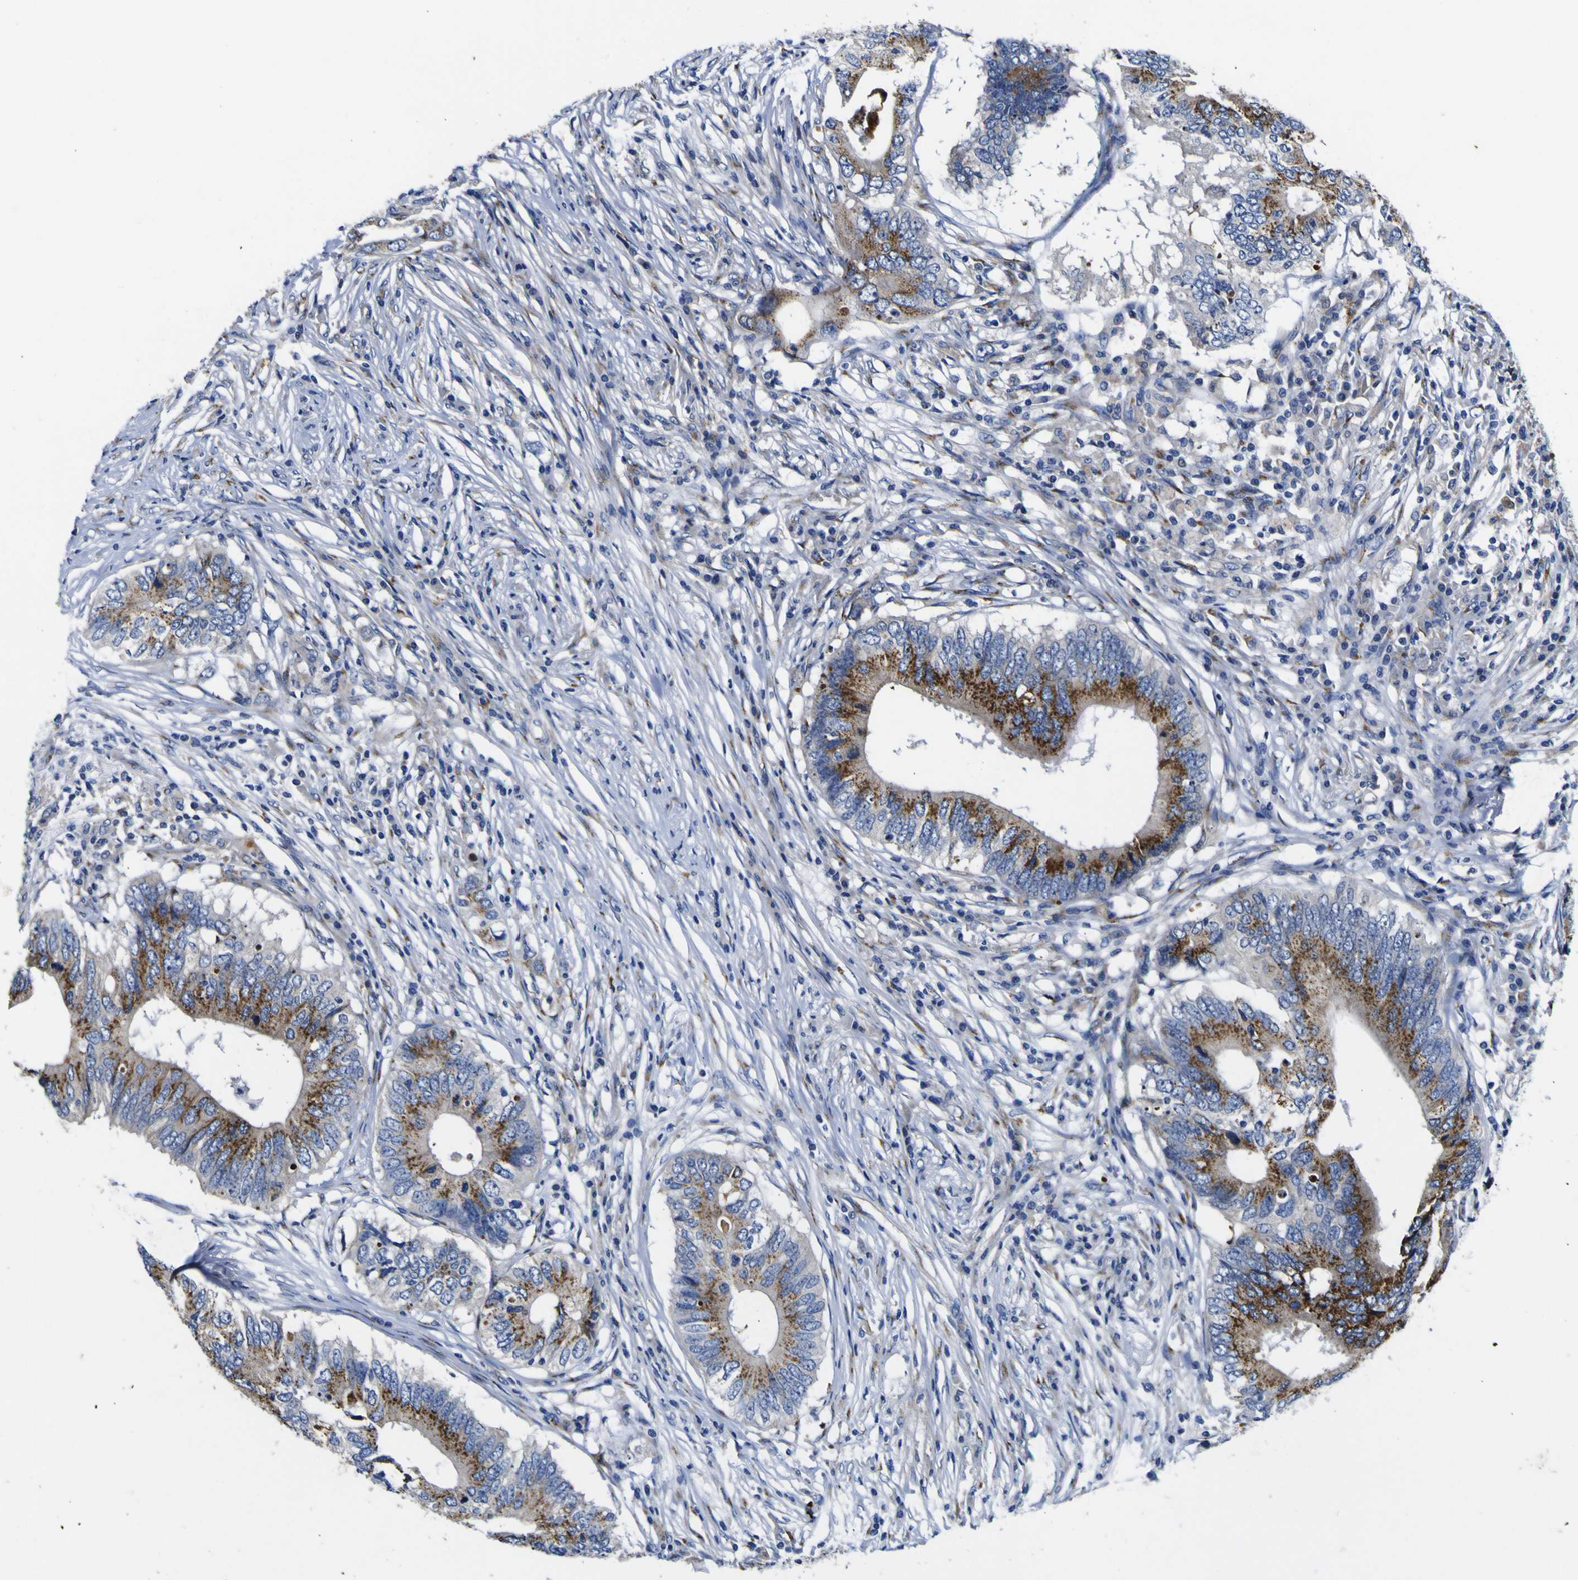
{"staining": {"intensity": "strong", "quantity": ">75%", "location": "cytoplasmic/membranous"}, "tissue": "colorectal cancer", "cell_type": "Tumor cells", "image_type": "cancer", "snomed": [{"axis": "morphology", "description": "Adenocarcinoma, NOS"}, {"axis": "topography", "description": "Colon"}], "caption": "This photomicrograph exhibits colorectal cancer stained with immunohistochemistry to label a protein in brown. The cytoplasmic/membranous of tumor cells show strong positivity for the protein. Nuclei are counter-stained blue.", "gene": "COA1", "patient": {"sex": "male", "age": 71}}